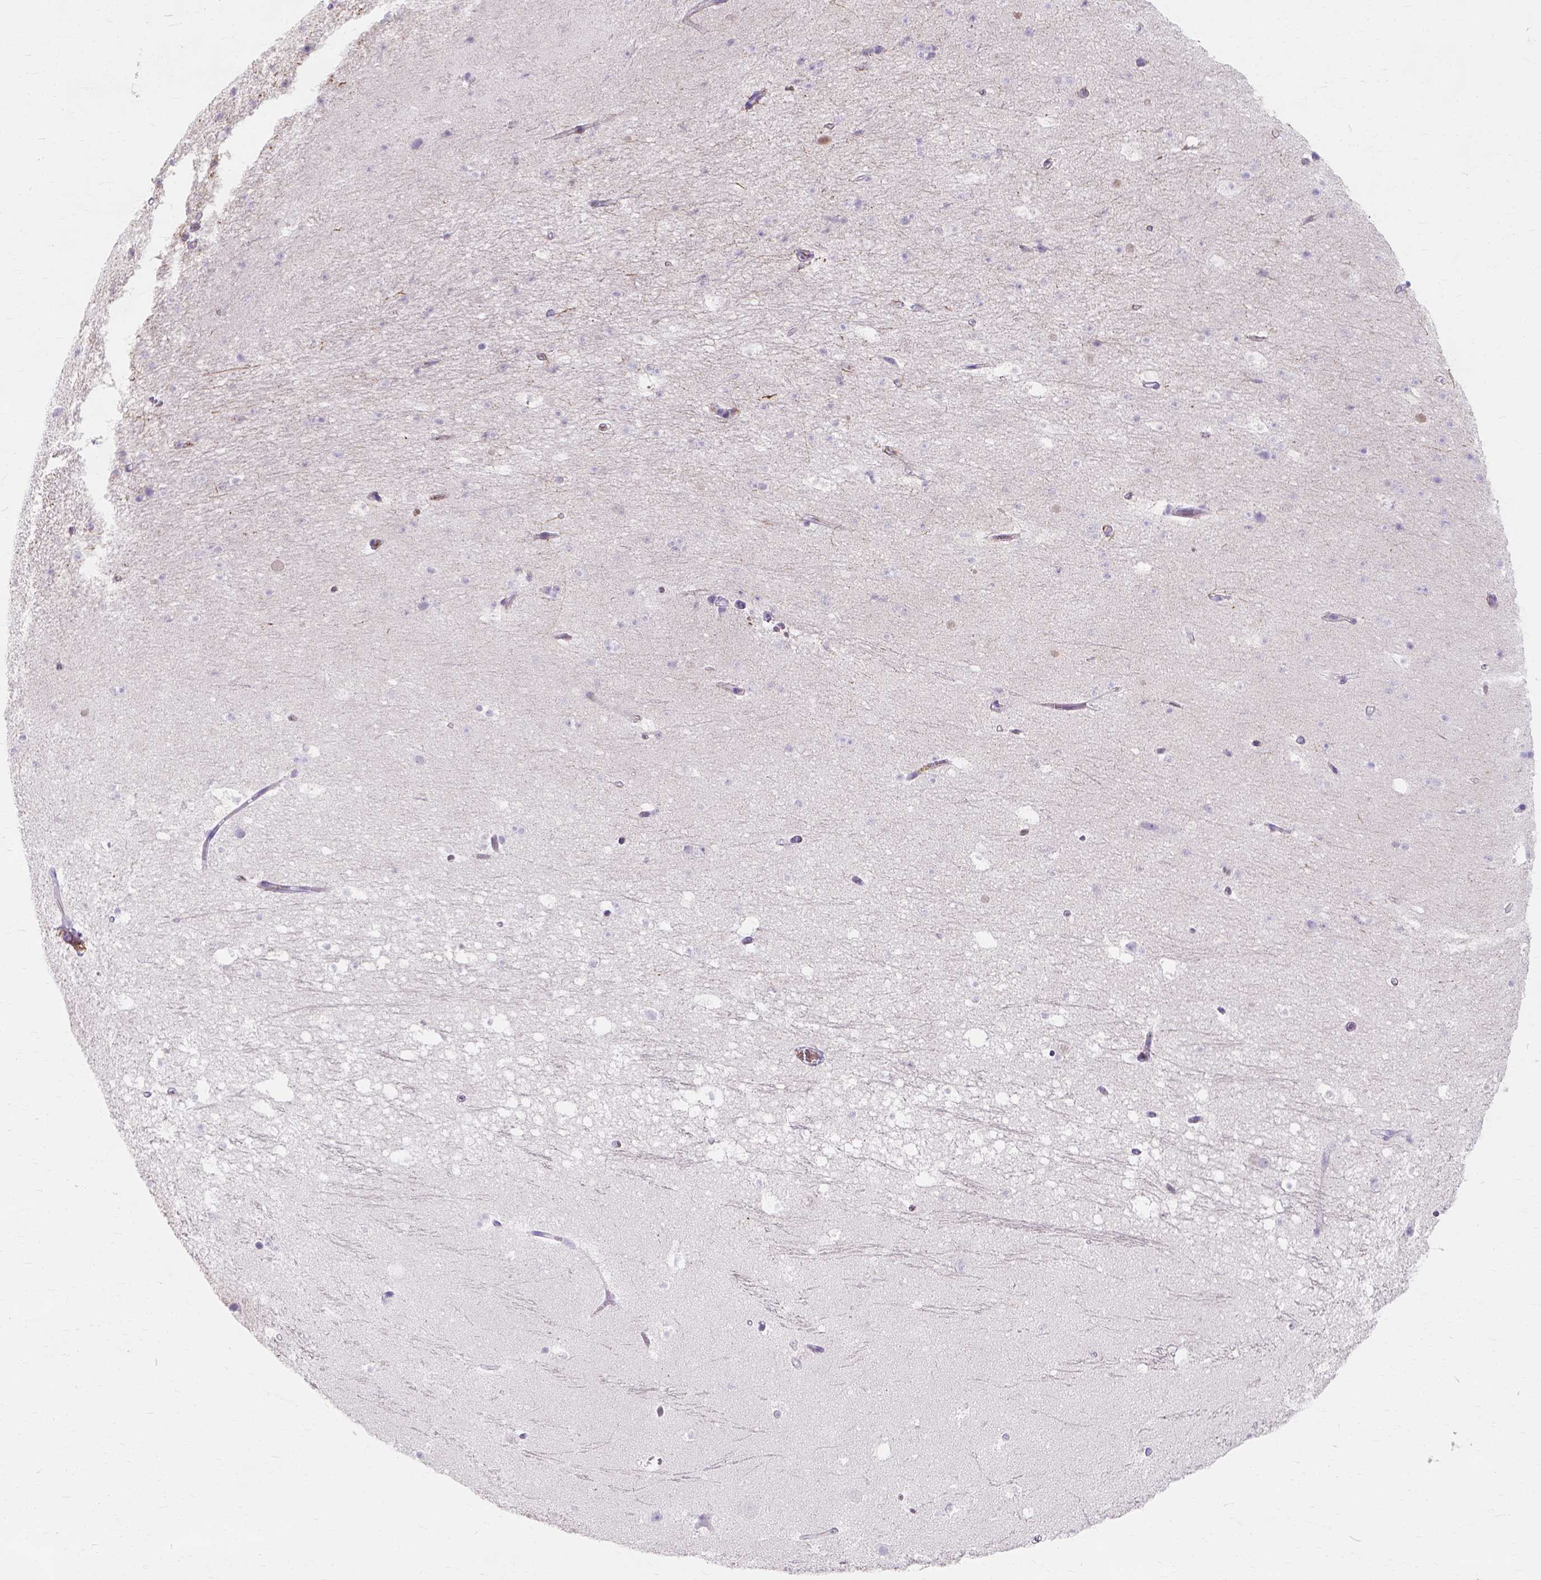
{"staining": {"intensity": "moderate", "quantity": "<25%", "location": "cytoplasmic/membranous"}, "tissue": "hippocampus", "cell_type": "Glial cells", "image_type": "normal", "snomed": [{"axis": "morphology", "description": "Normal tissue, NOS"}, {"axis": "topography", "description": "Hippocampus"}], "caption": "DAB immunohistochemical staining of unremarkable human hippocampus shows moderate cytoplasmic/membranous protein positivity in about <25% of glial cells.", "gene": "MYH15", "patient": {"sex": "male", "age": 26}}